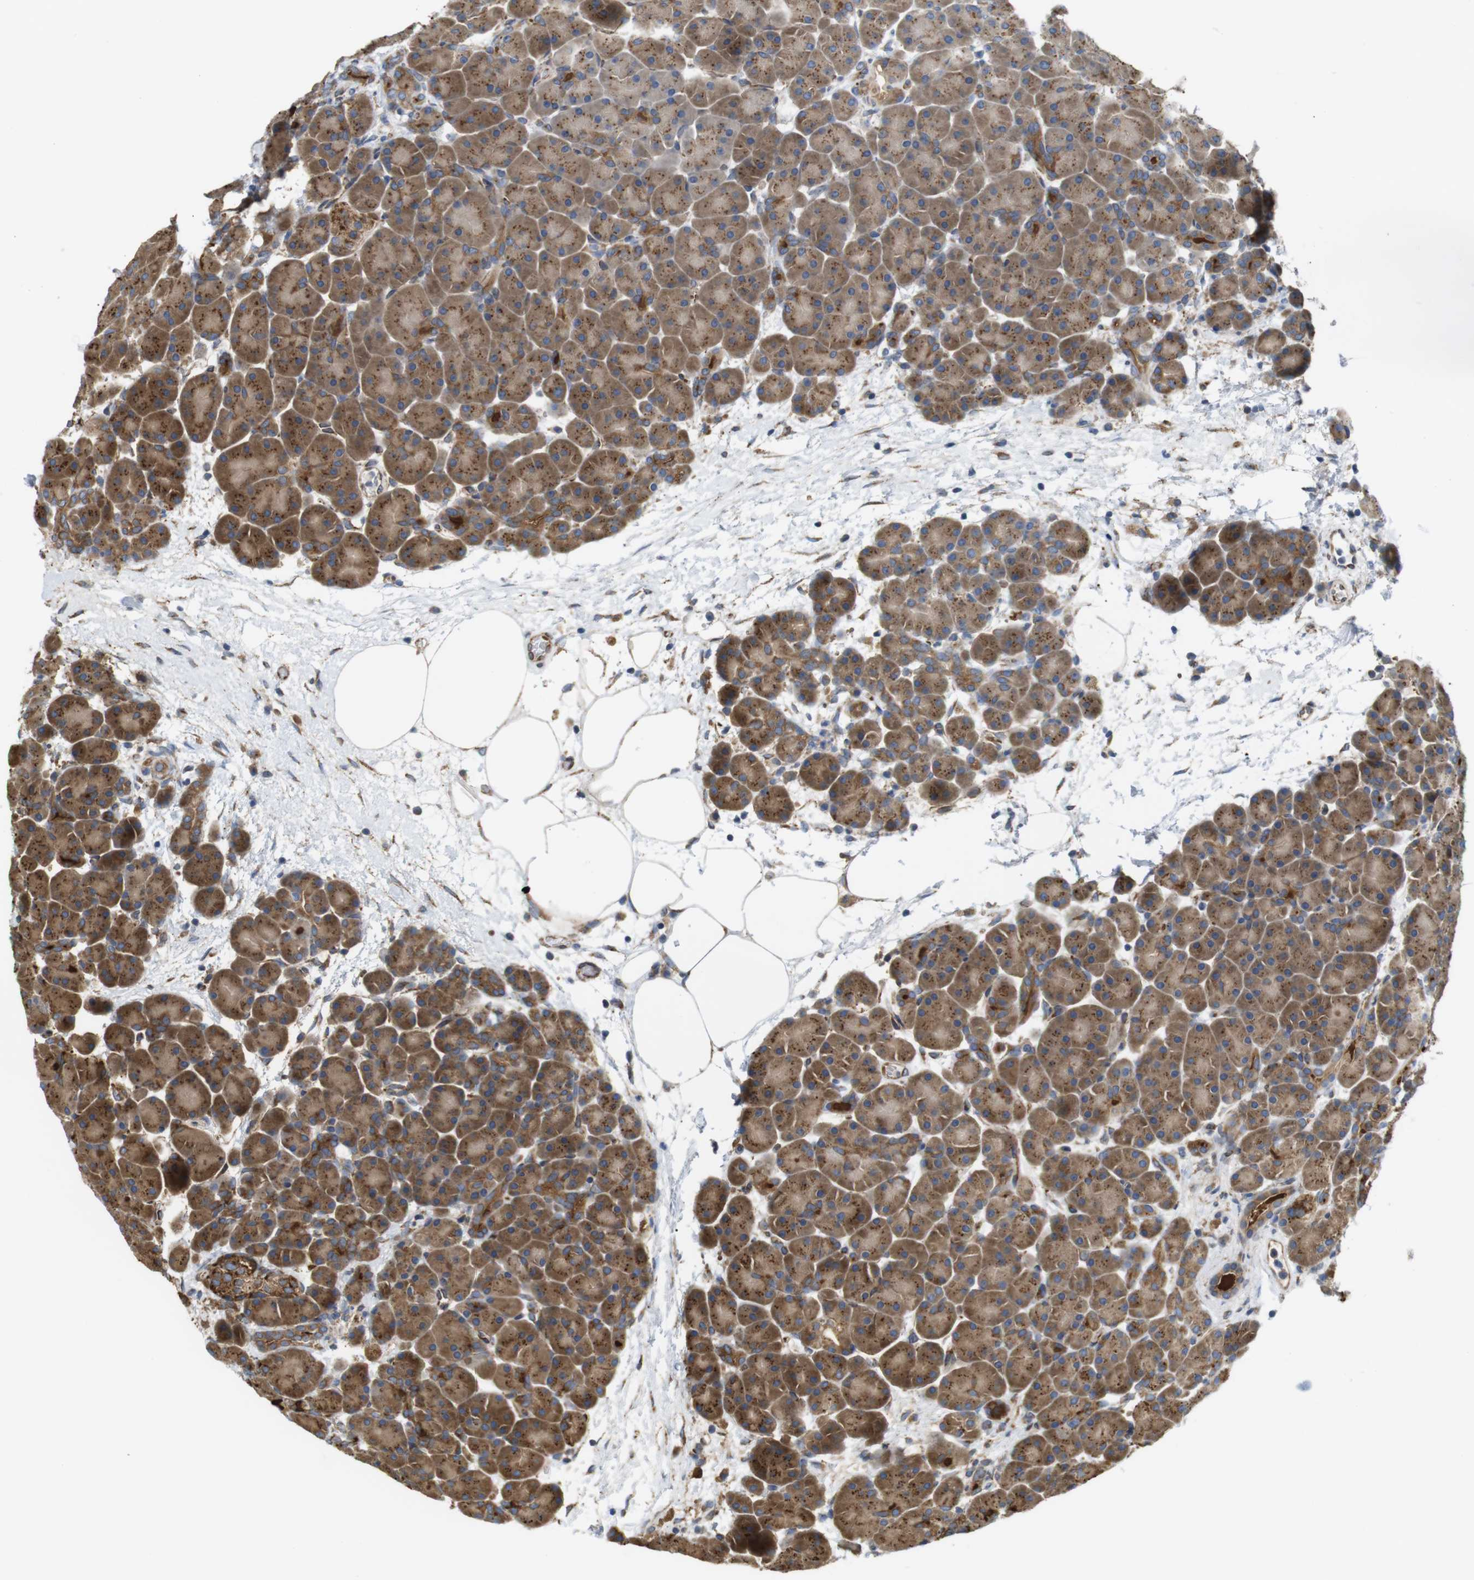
{"staining": {"intensity": "moderate", "quantity": ">75%", "location": "cytoplasmic/membranous"}, "tissue": "pancreas", "cell_type": "Exocrine glandular cells", "image_type": "normal", "snomed": [{"axis": "morphology", "description": "Normal tissue, NOS"}, {"axis": "topography", "description": "Pancreas"}], "caption": "This is a micrograph of immunohistochemistry (IHC) staining of normal pancreas, which shows moderate expression in the cytoplasmic/membranous of exocrine glandular cells.", "gene": "PCNX2", "patient": {"sex": "male", "age": 66}}